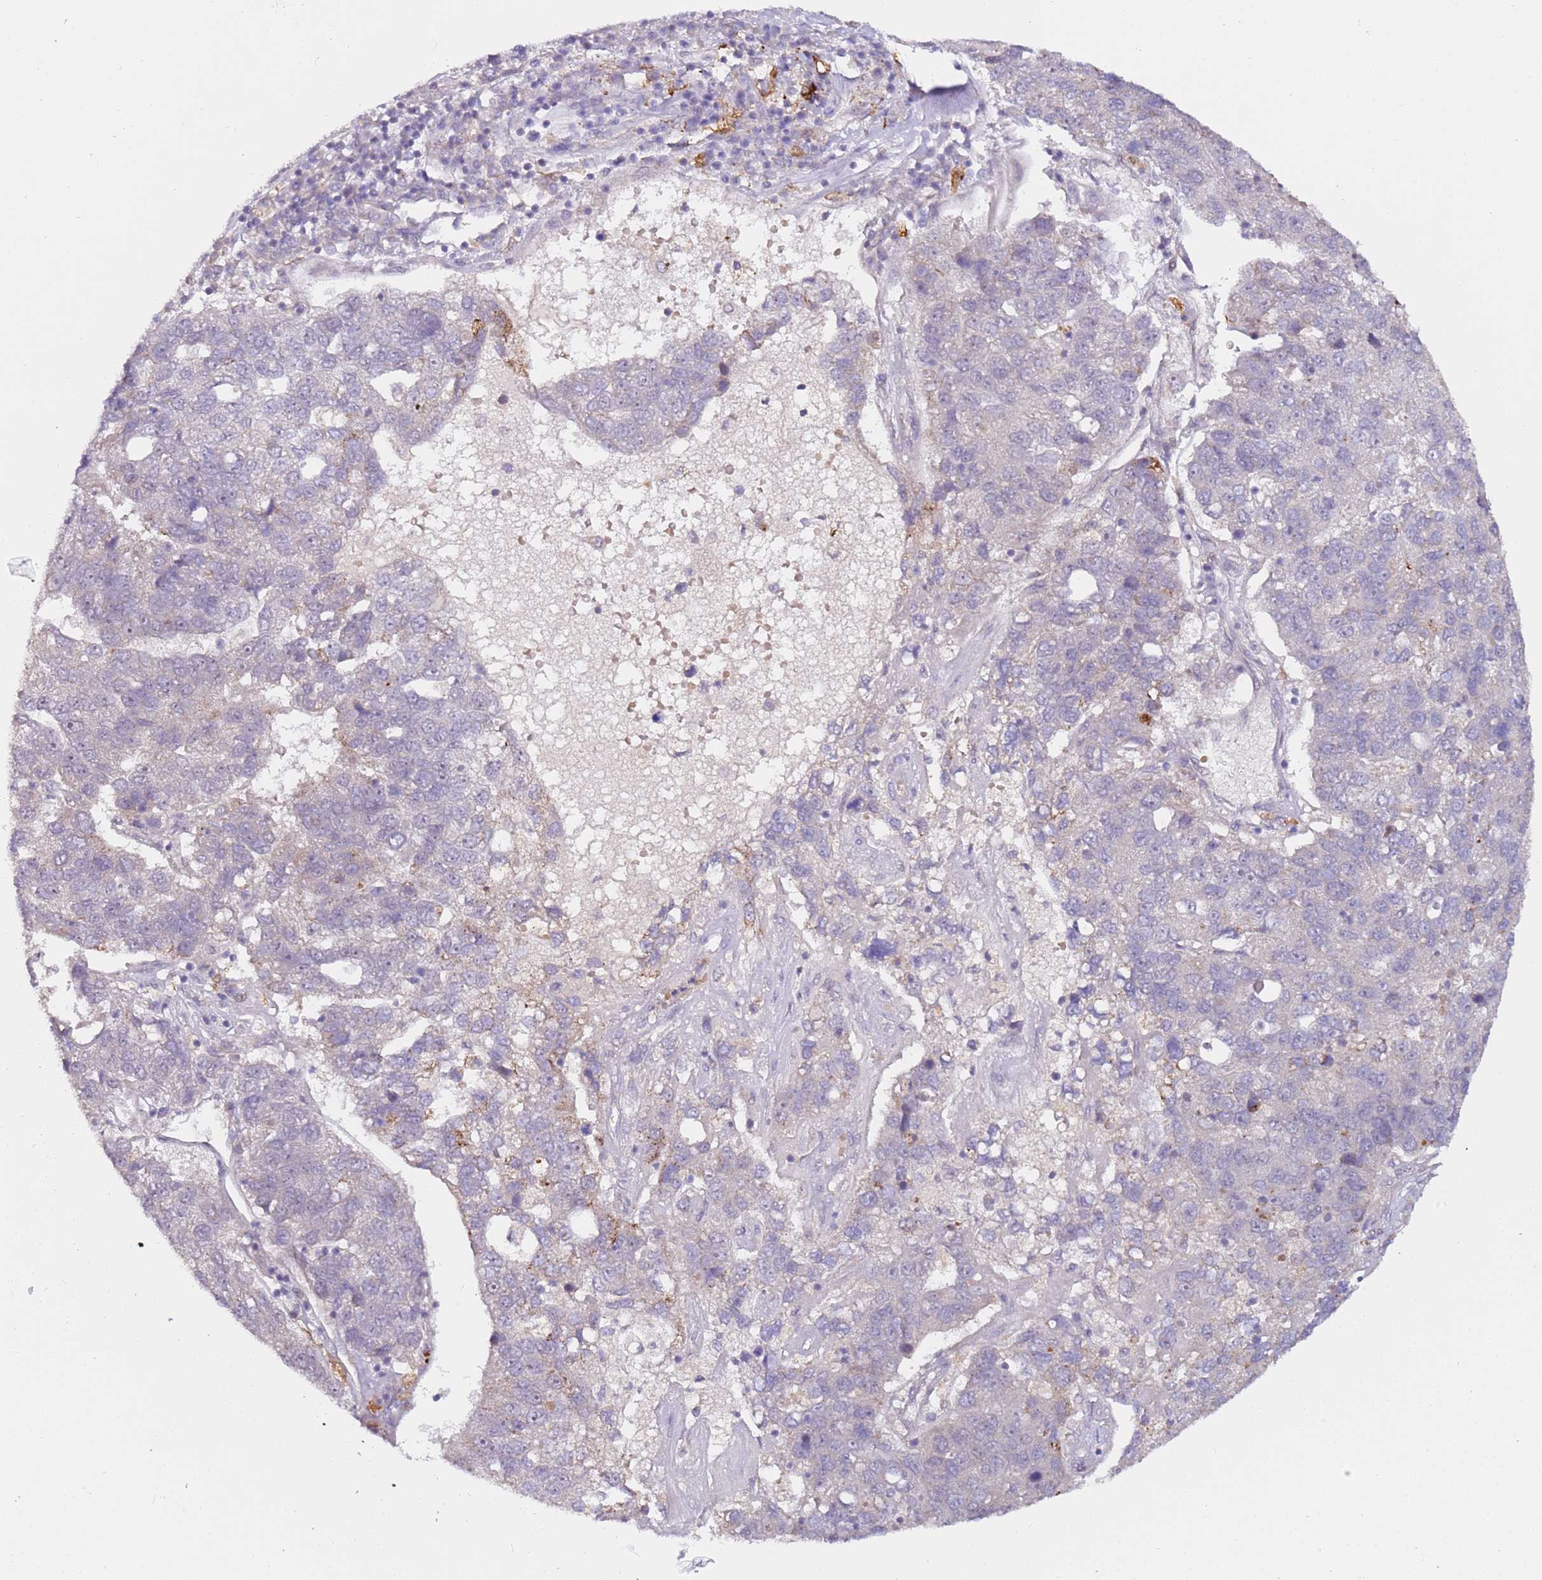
{"staining": {"intensity": "negative", "quantity": "none", "location": "none"}, "tissue": "pancreatic cancer", "cell_type": "Tumor cells", "image_type": "cancer", "snomed": [{"axis": "morphology", "description": "Adenocarcinoma, NOS"}, {"axis": "topography", "description": "Pancreas"}], "caption": "Tumor cells show no significant expression in pancreatic cancer.", "gene": "LGALSL", "patient": {"sex": "female", "age": 61}}